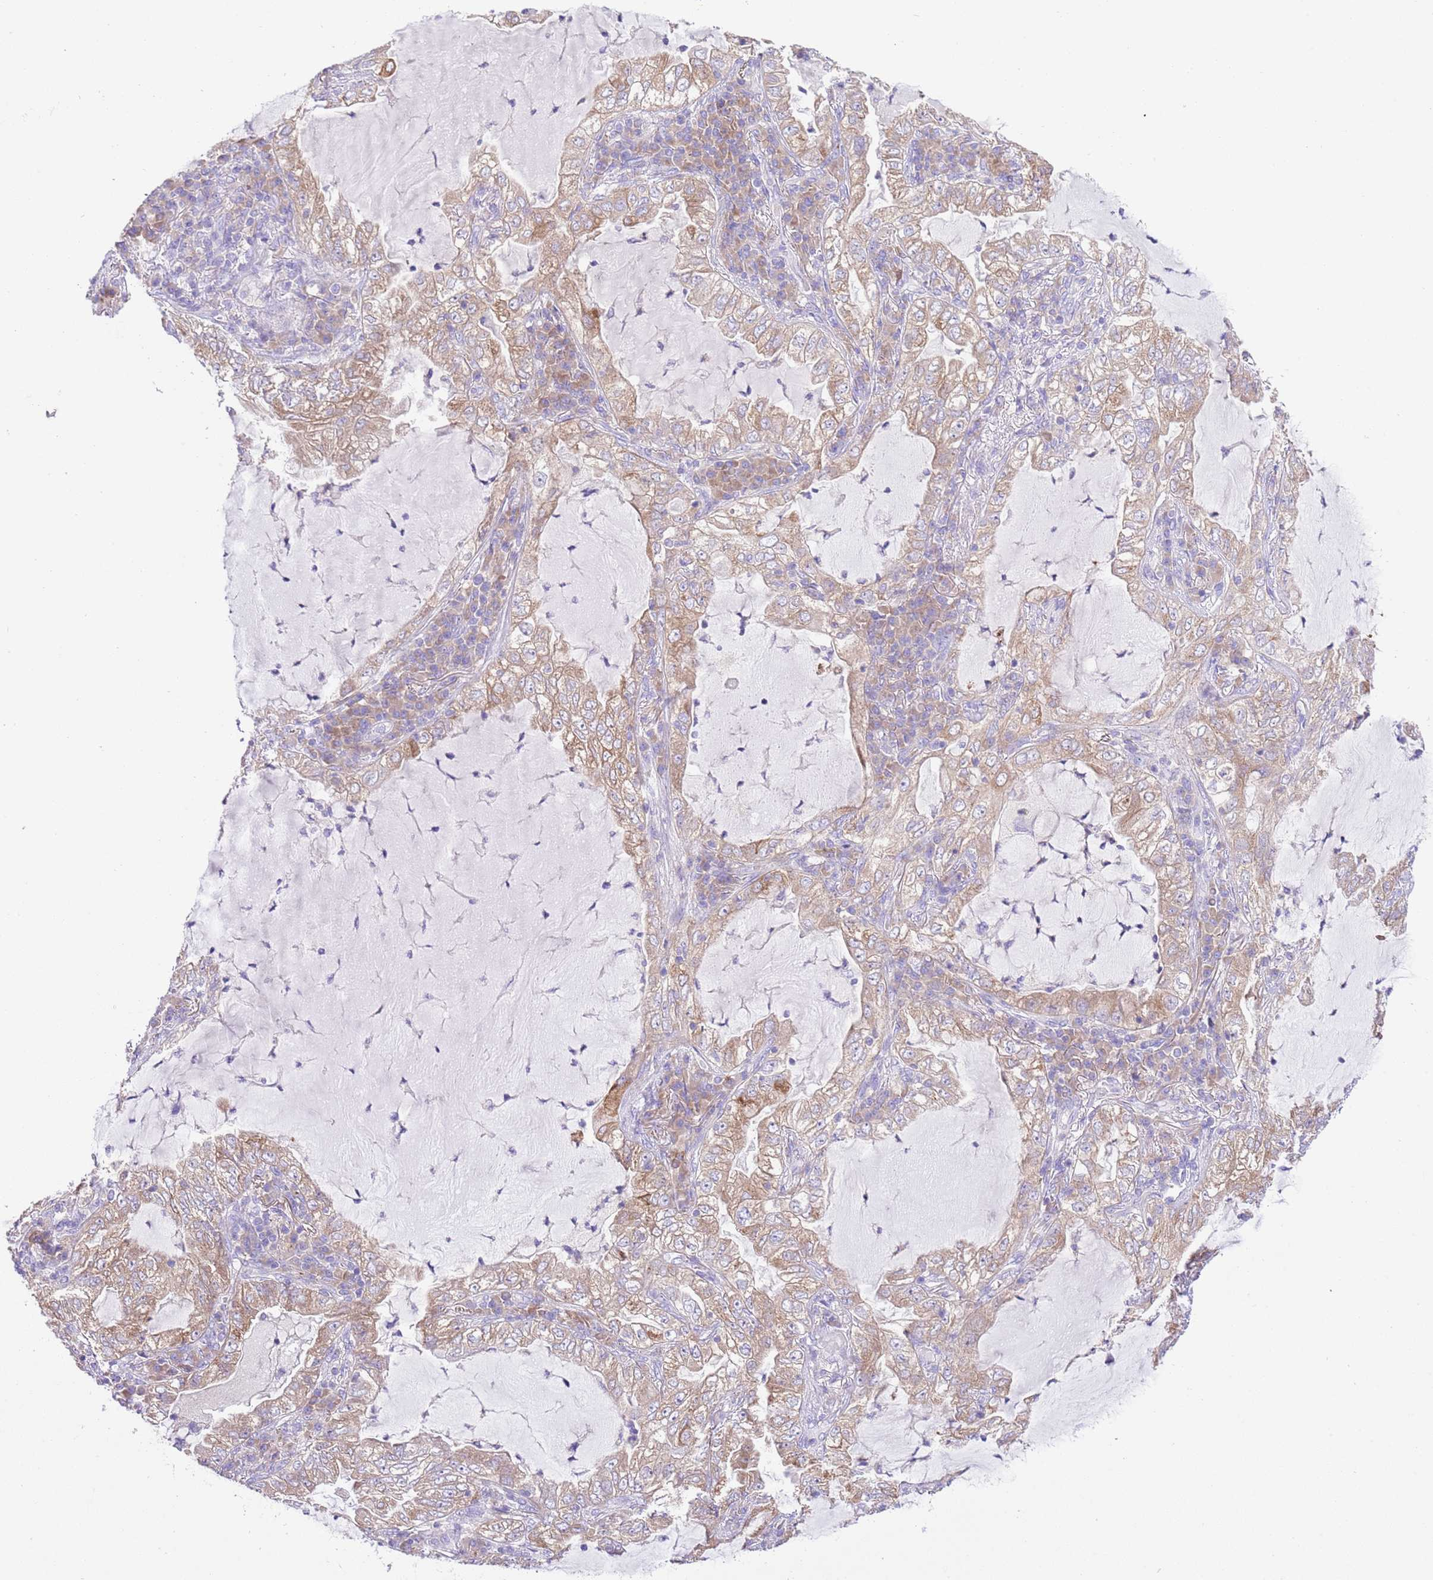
{"staining": {"intensity": "moderate", "quantity": ">75%", "location": "cytoplasmic/membranous"}, "tissue": "lung cancer", "cell_type": "Tumor cells", "image_type": "cancer", "snomed": [{"axis": "morphology", "description": "Adenocarcinoma, NOS"}, {"axis": "topography", "description": "Lung"}], "caption": "Immunohistochemistry (IHC) of lung cancer (adenocarcinoma) shows medium levels of moderate cytoplasmic/membranous staining in approximately >75% of tumor cells.", "gene": "RPS10", "patient": {"sex": "female", "age": 73}}